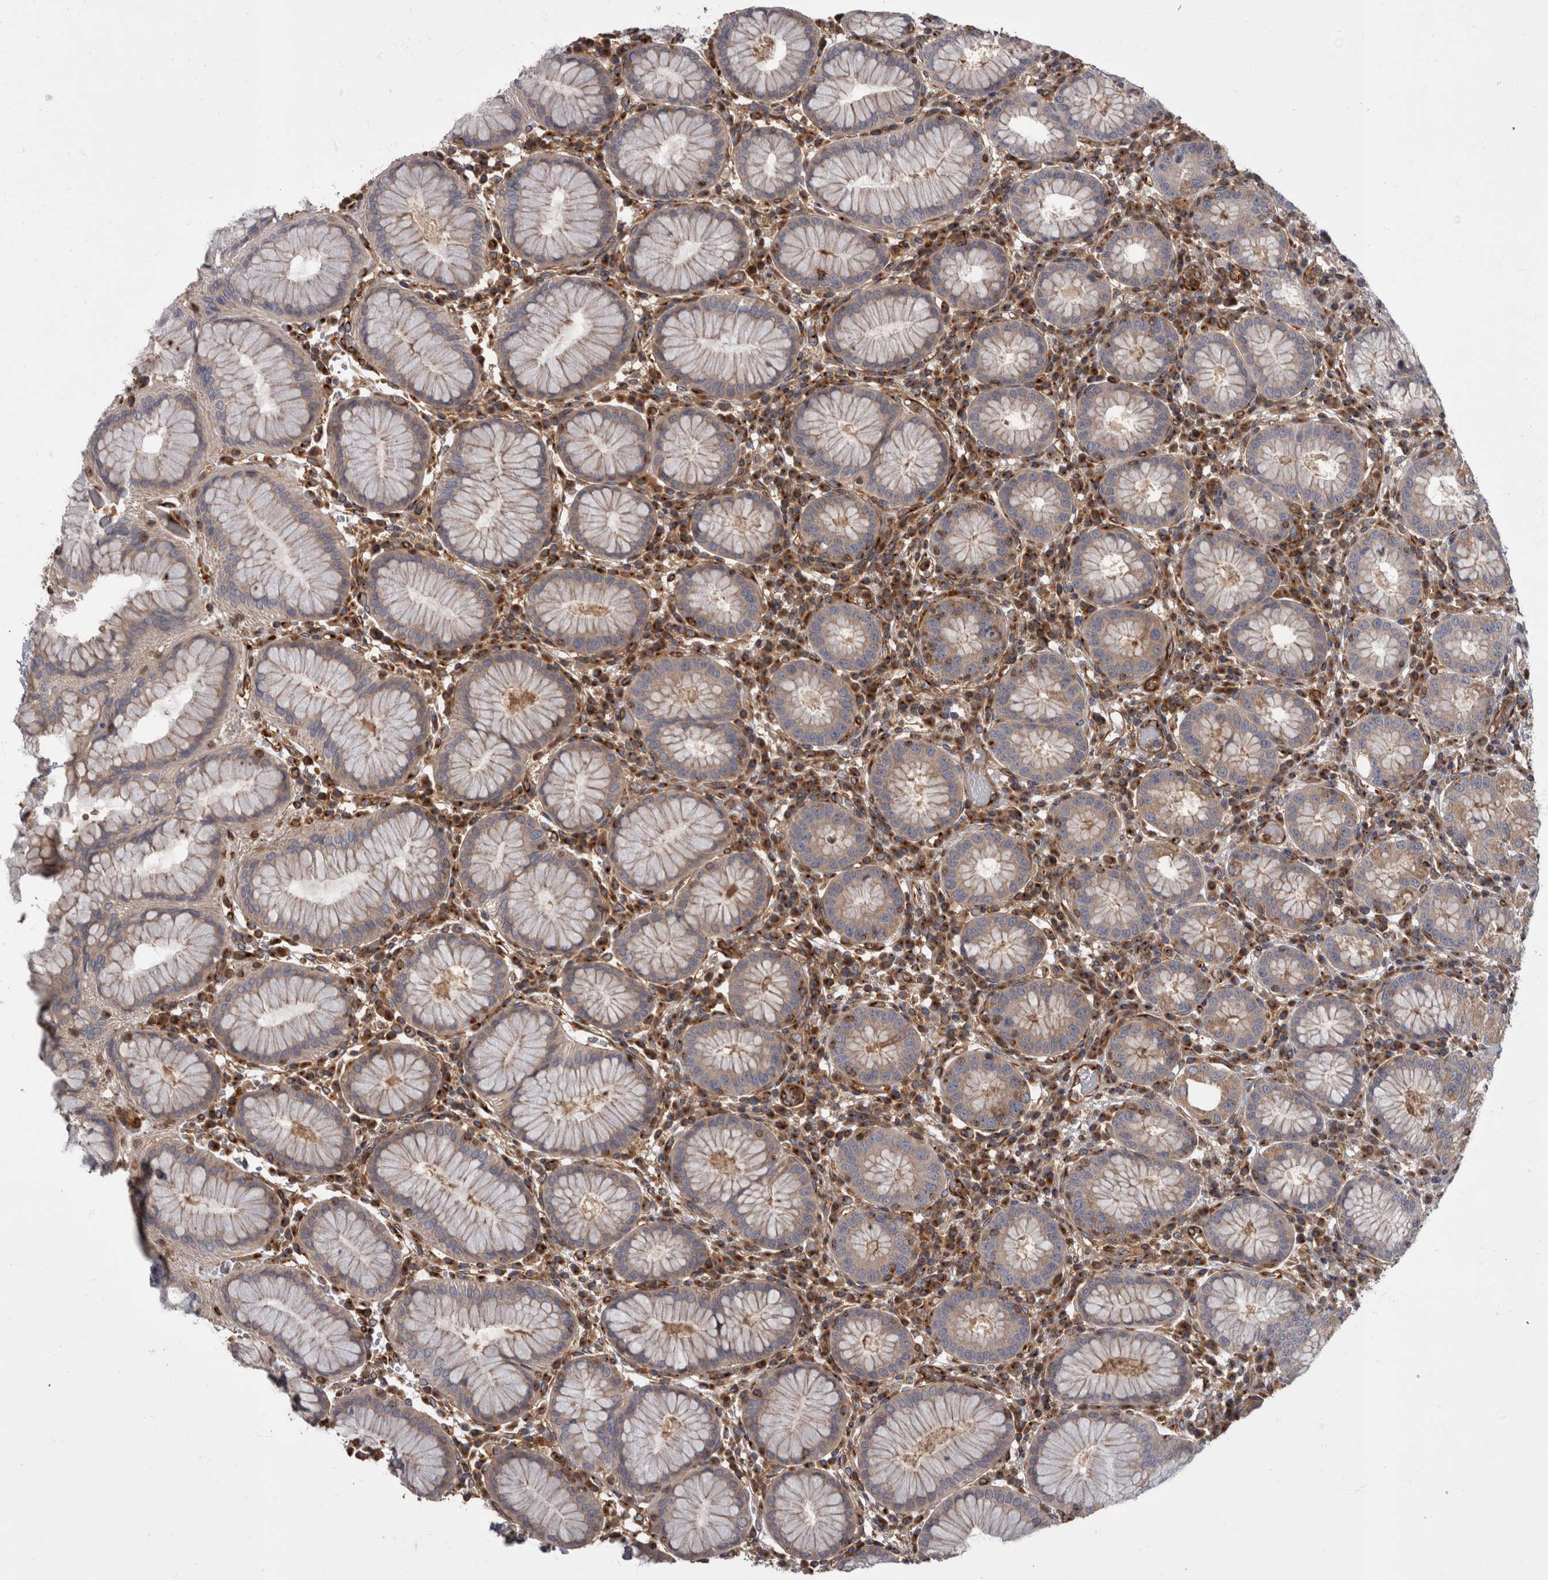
{"staining": {"intensity": "weak", "quantity": "25%-75%", "location": "cytoplasmic/membranous"}, "tissue": "stomach", "cell_type": "Glandular cells", "image_type": "normal", "snomed": [{"axis": "morphology", "description": "Normal tissue, NOS"}, {"axis": "topography", "description": "Stomach"}, {"axis": "topography", "description": "Stomach, lower"}], "caption": "Brown immunohistochemical staining in normal stomach shows weak cytoplasmic/membranous staining in about 25%-75% of glandular cells.", "gene": "HOOK3", "patient": {"sex": "female", "age": 56}}